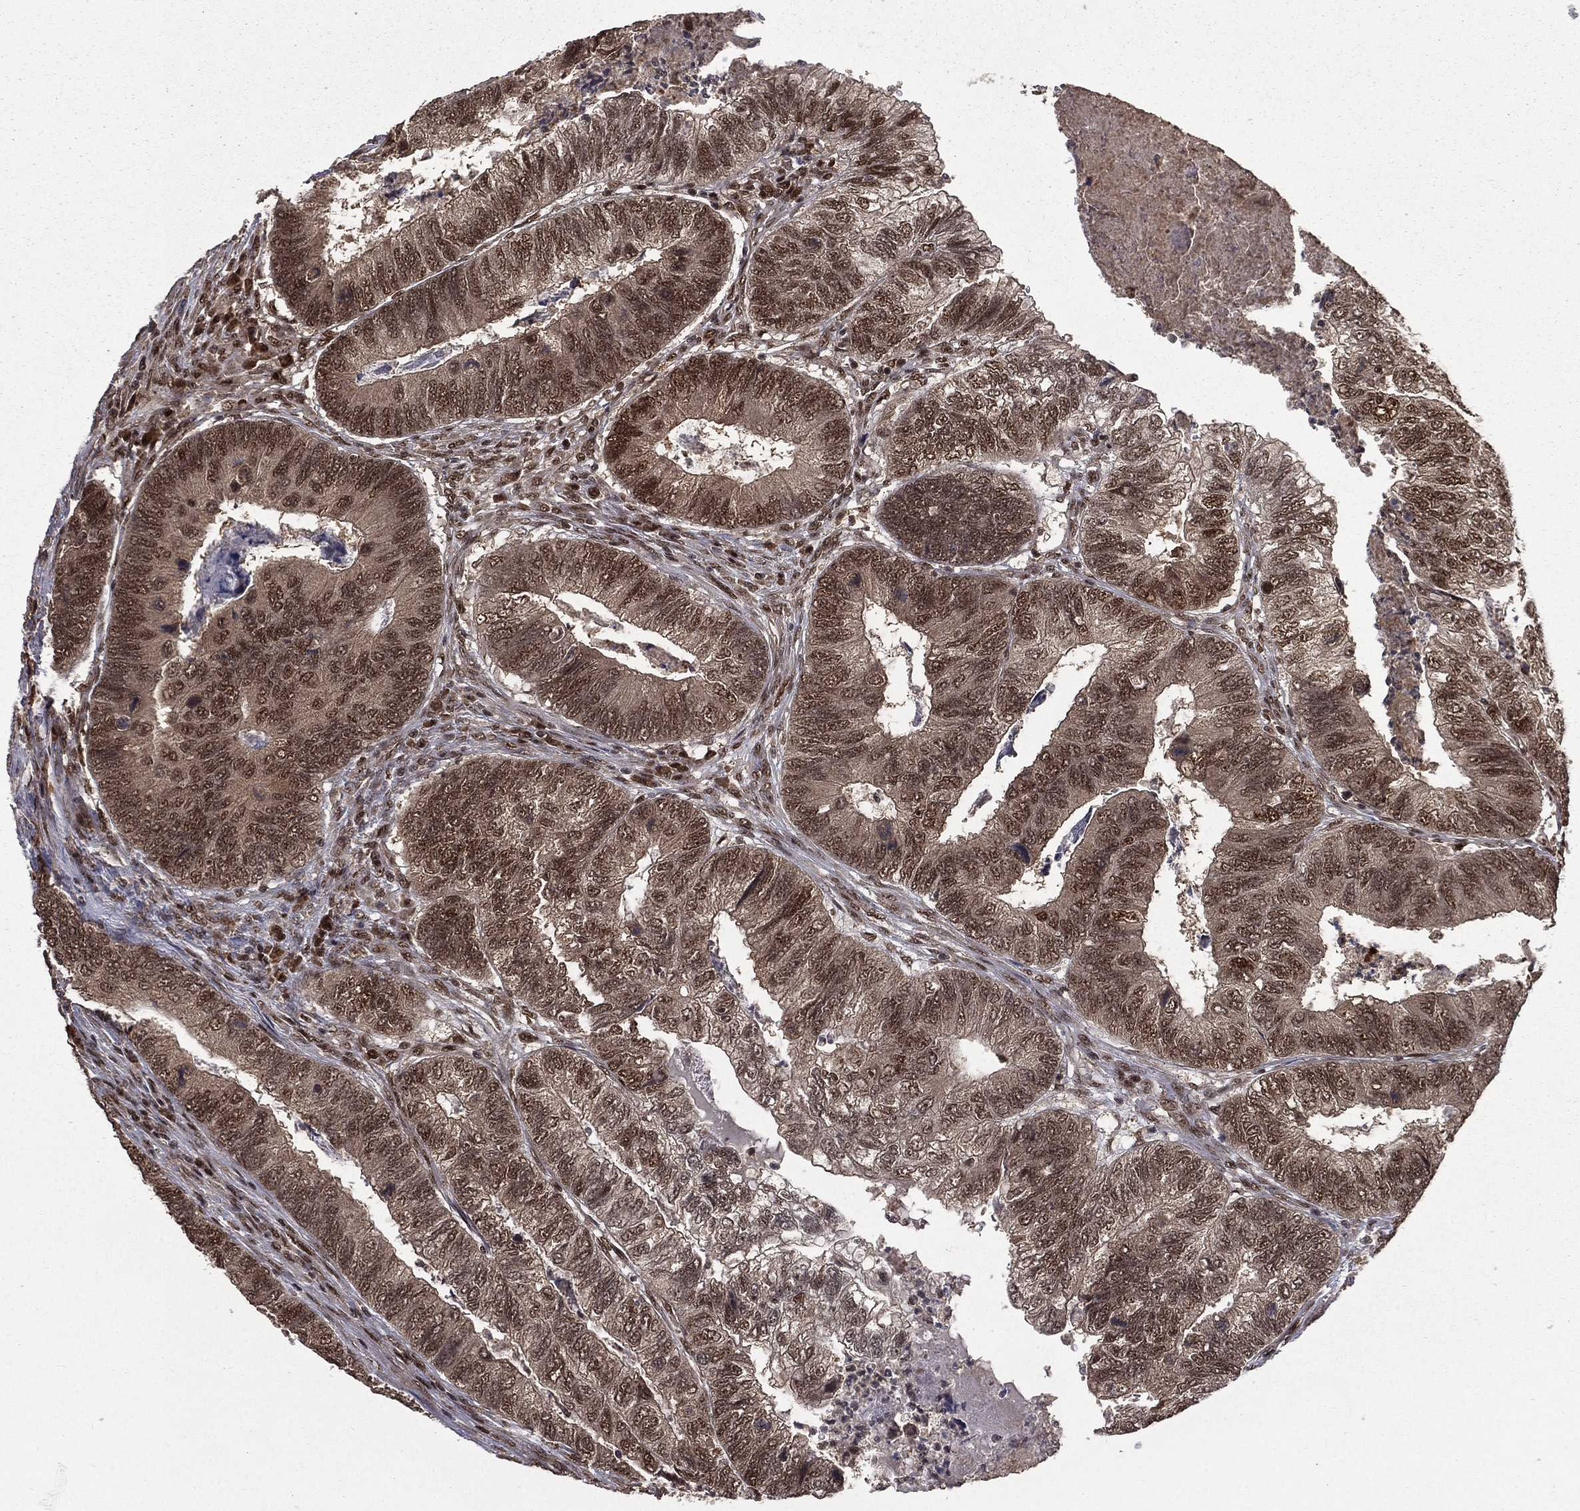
{"staining": {"intensity": "moderate", "quantity": "25%-75%", "location": "nuclear"}, "tissue": "colorectal cancer", "cell_type": "Tumor cells", "image_type": "cancer", "snomed": [{"axis": "morphology", "description": "Adenocarcinoma, NOS"}, {"axis": "topography", "description": "Colon"}], "caption": "This is an image of IHC staining of colorectal cancer, which shows moderate expression in the nuclear of tumor cells.", "gene": "JMJD6", "patient": {"sex": "female", "age": 67}}